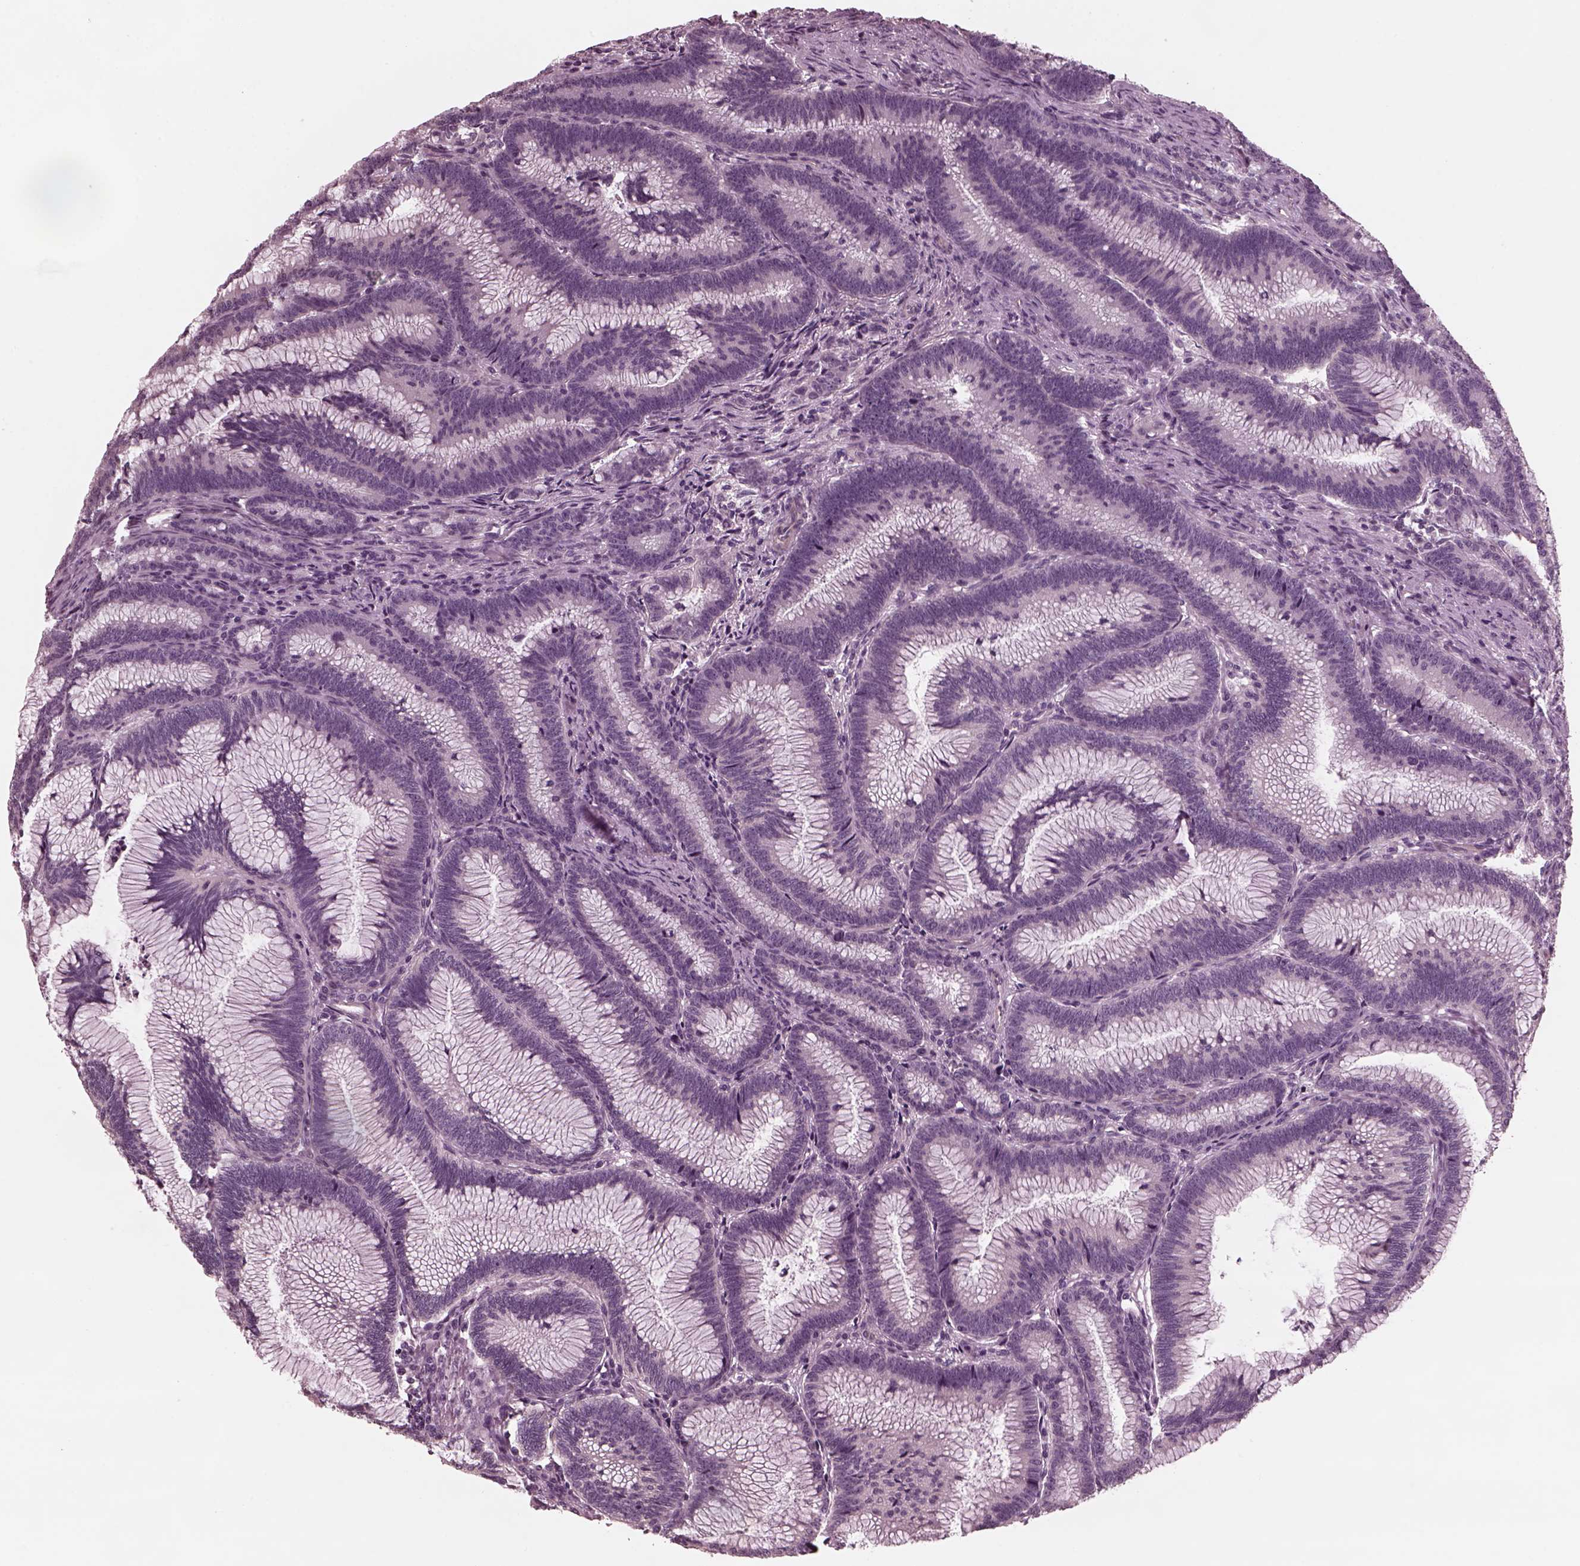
{"staining": {"intensity": "negative", "quantity": "none", "location": "none"}, "tissue": "colorectal cancer", "cell_type": "Tumor cells", "image_type": "cancer", "snomed": [{"axis": "morphology", "description": "Adenocarcinoma, NOS"}, {"axis": "topography", "description": "Colon"}], "caption": "Human colorectal cancer (adenocarcinoma) stained for a protein using immunohistochemistry (IHC) reveals no positivity in tumor cells.", "gene": "KIF6", "patient": {"sex": "female", "age": 78}}